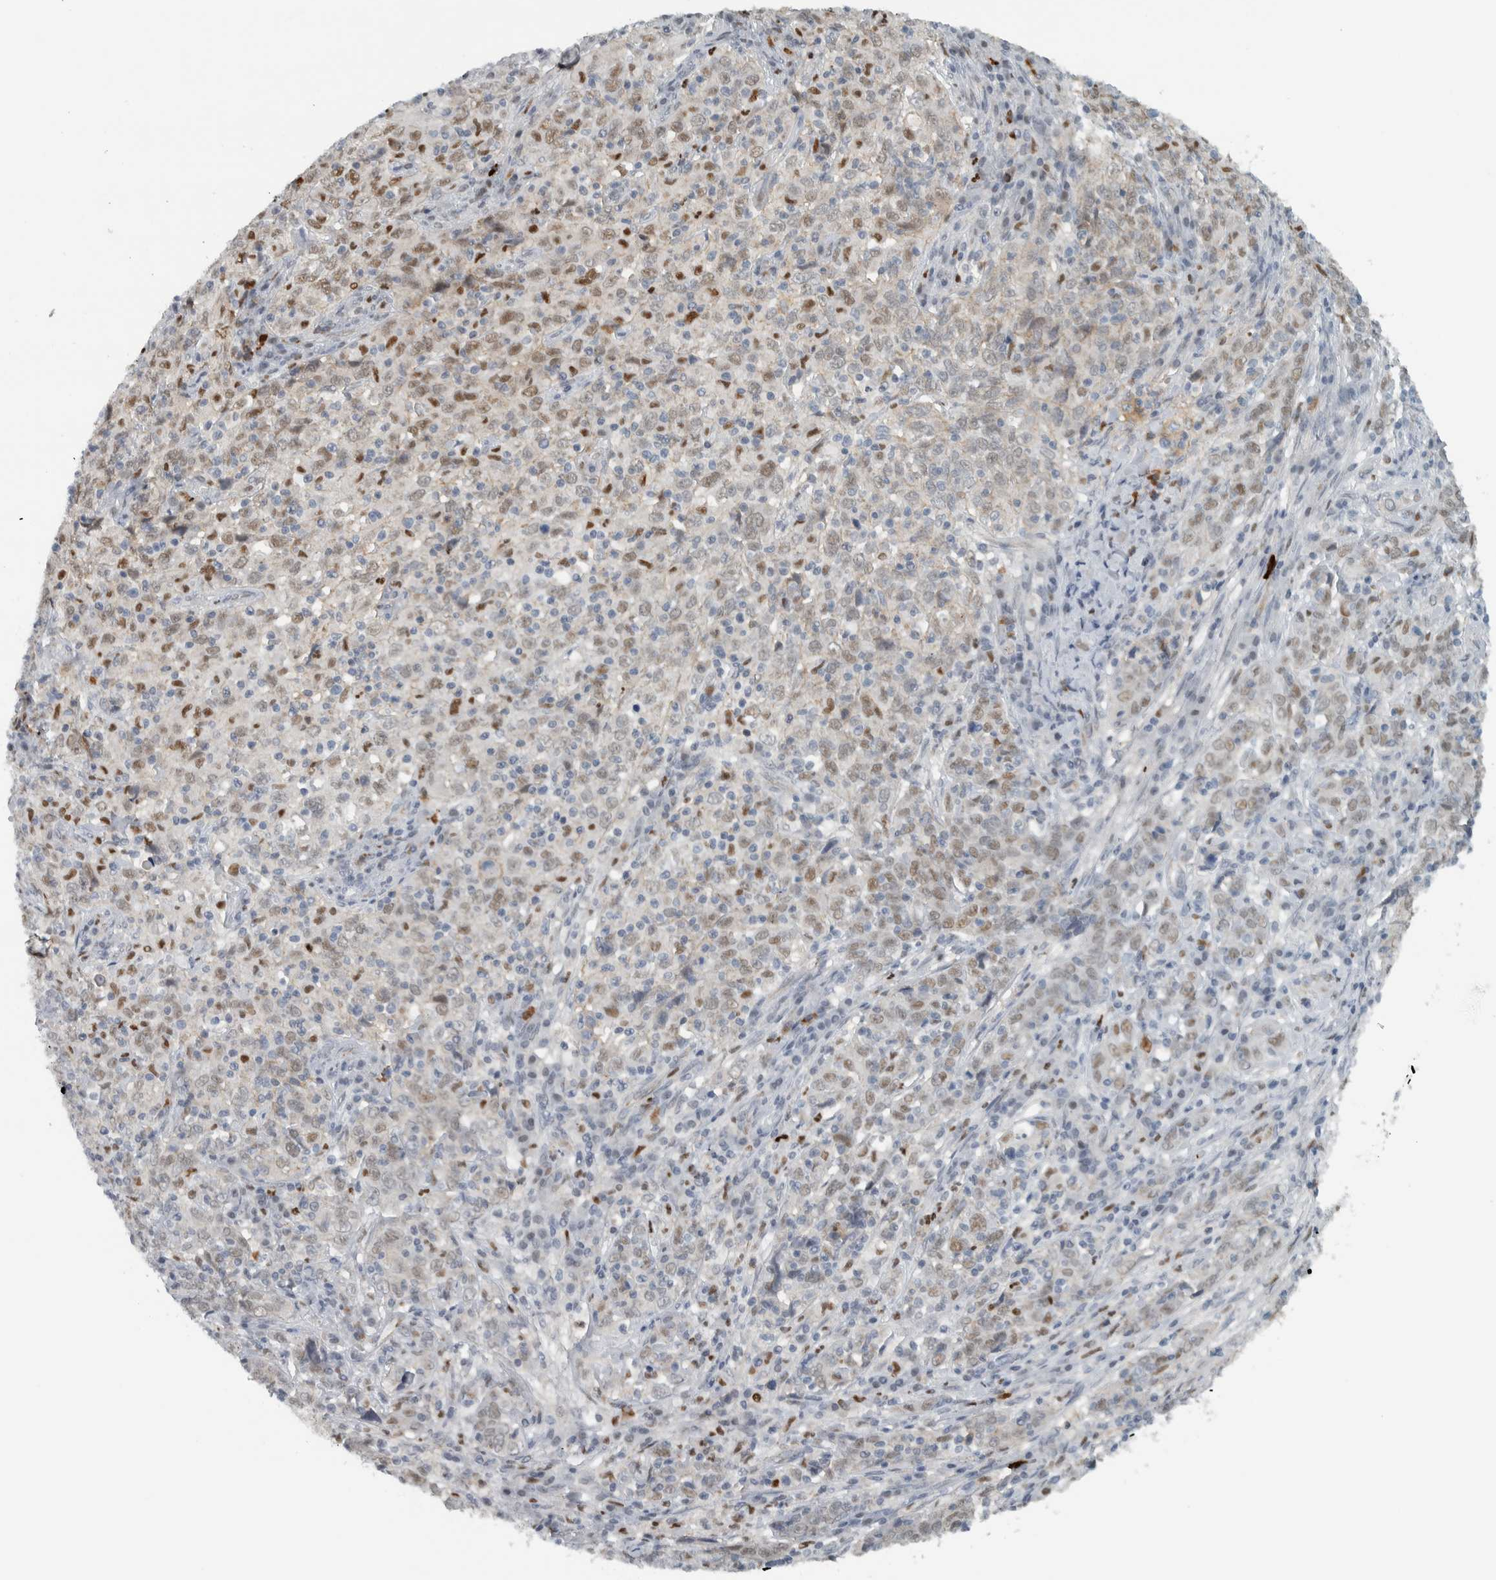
{"staining": {"intensity": "weak", "quantity": ">75%", "location": "nuclear"}, "tissue": "cervical cancer", "cell_type": "Tumor cells", "image_type": "cancer", "snomed": [{"axis": "morphology", "description": "Squamous cell carcinoma, NOS"}, {"axis": "topography", "description": "Cervix"}], "caption": "A micrograph of human cervical squamous cell carcinoma stained for a protein demonstrates weak nuclear brown staining in tumor cells. The staining is performed using DAB (3,3'-diaminobenzidine) brown chromogen to label protein expression. The nuclei are counter-stained blue using hematoxylin.", "gene": "ADPRM", "patient": {"sex": "female", "age": 46}}